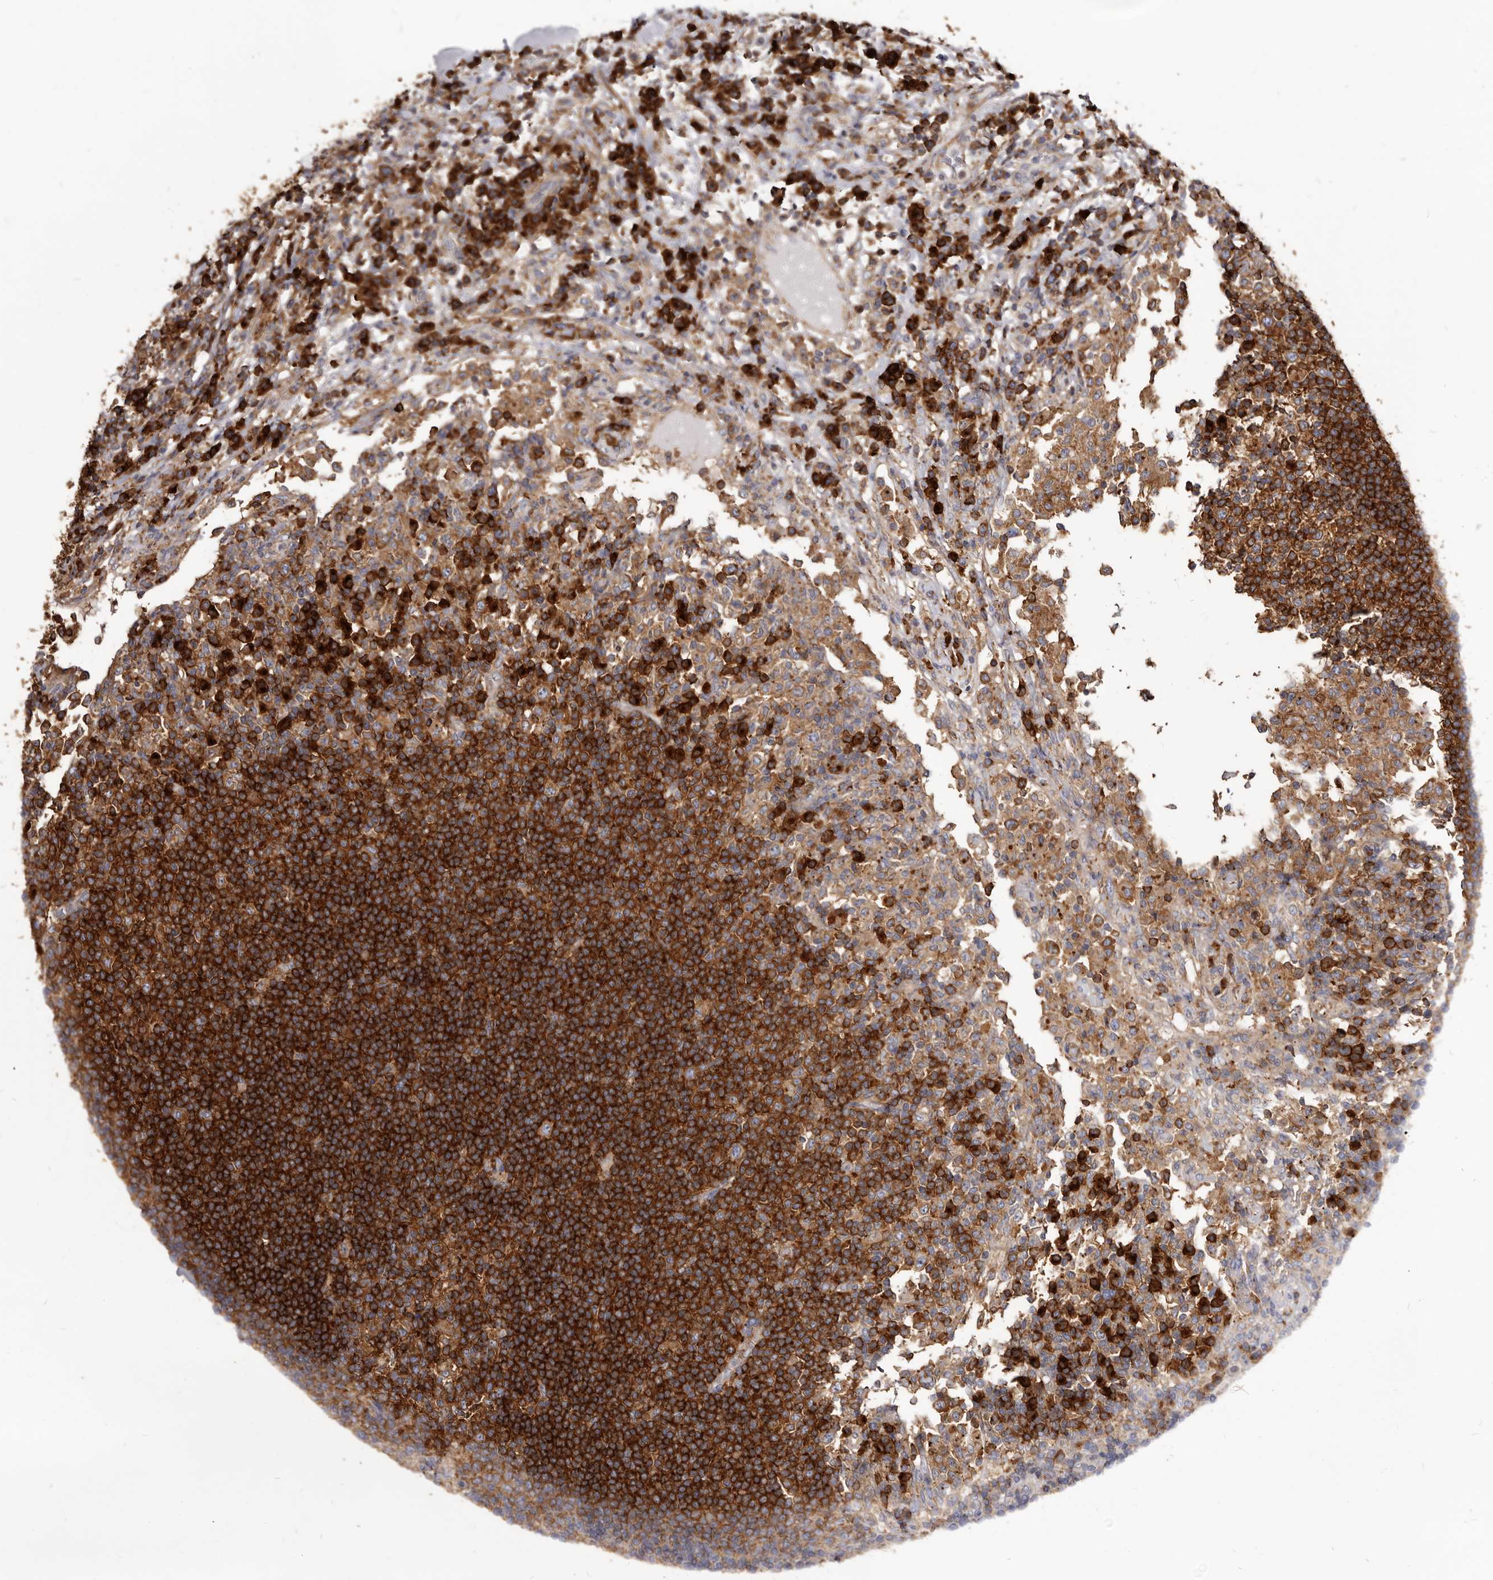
{"staining": {"intensity": "strong", "quantity": ">75%", "location": "cytoplasmic/membranous"}, "tissue": "lymph node", "cell_type": "Non-germinal center cells", "image_type": "normal", "snomed": [{"axis": "morphology", "description": "Normal tissue, NOS"}, {"axis": "topography", "description": "Lymph node"}], "caption": "A brown stain labels strong cytoplasmic/membranous expression of a protein in non-germinal center cells of unremarkable lymph node. (IHC, brightfield microscopy, high magnification).", "gene": "TPD52", "patient": {"sex": "female", "age": 53}}